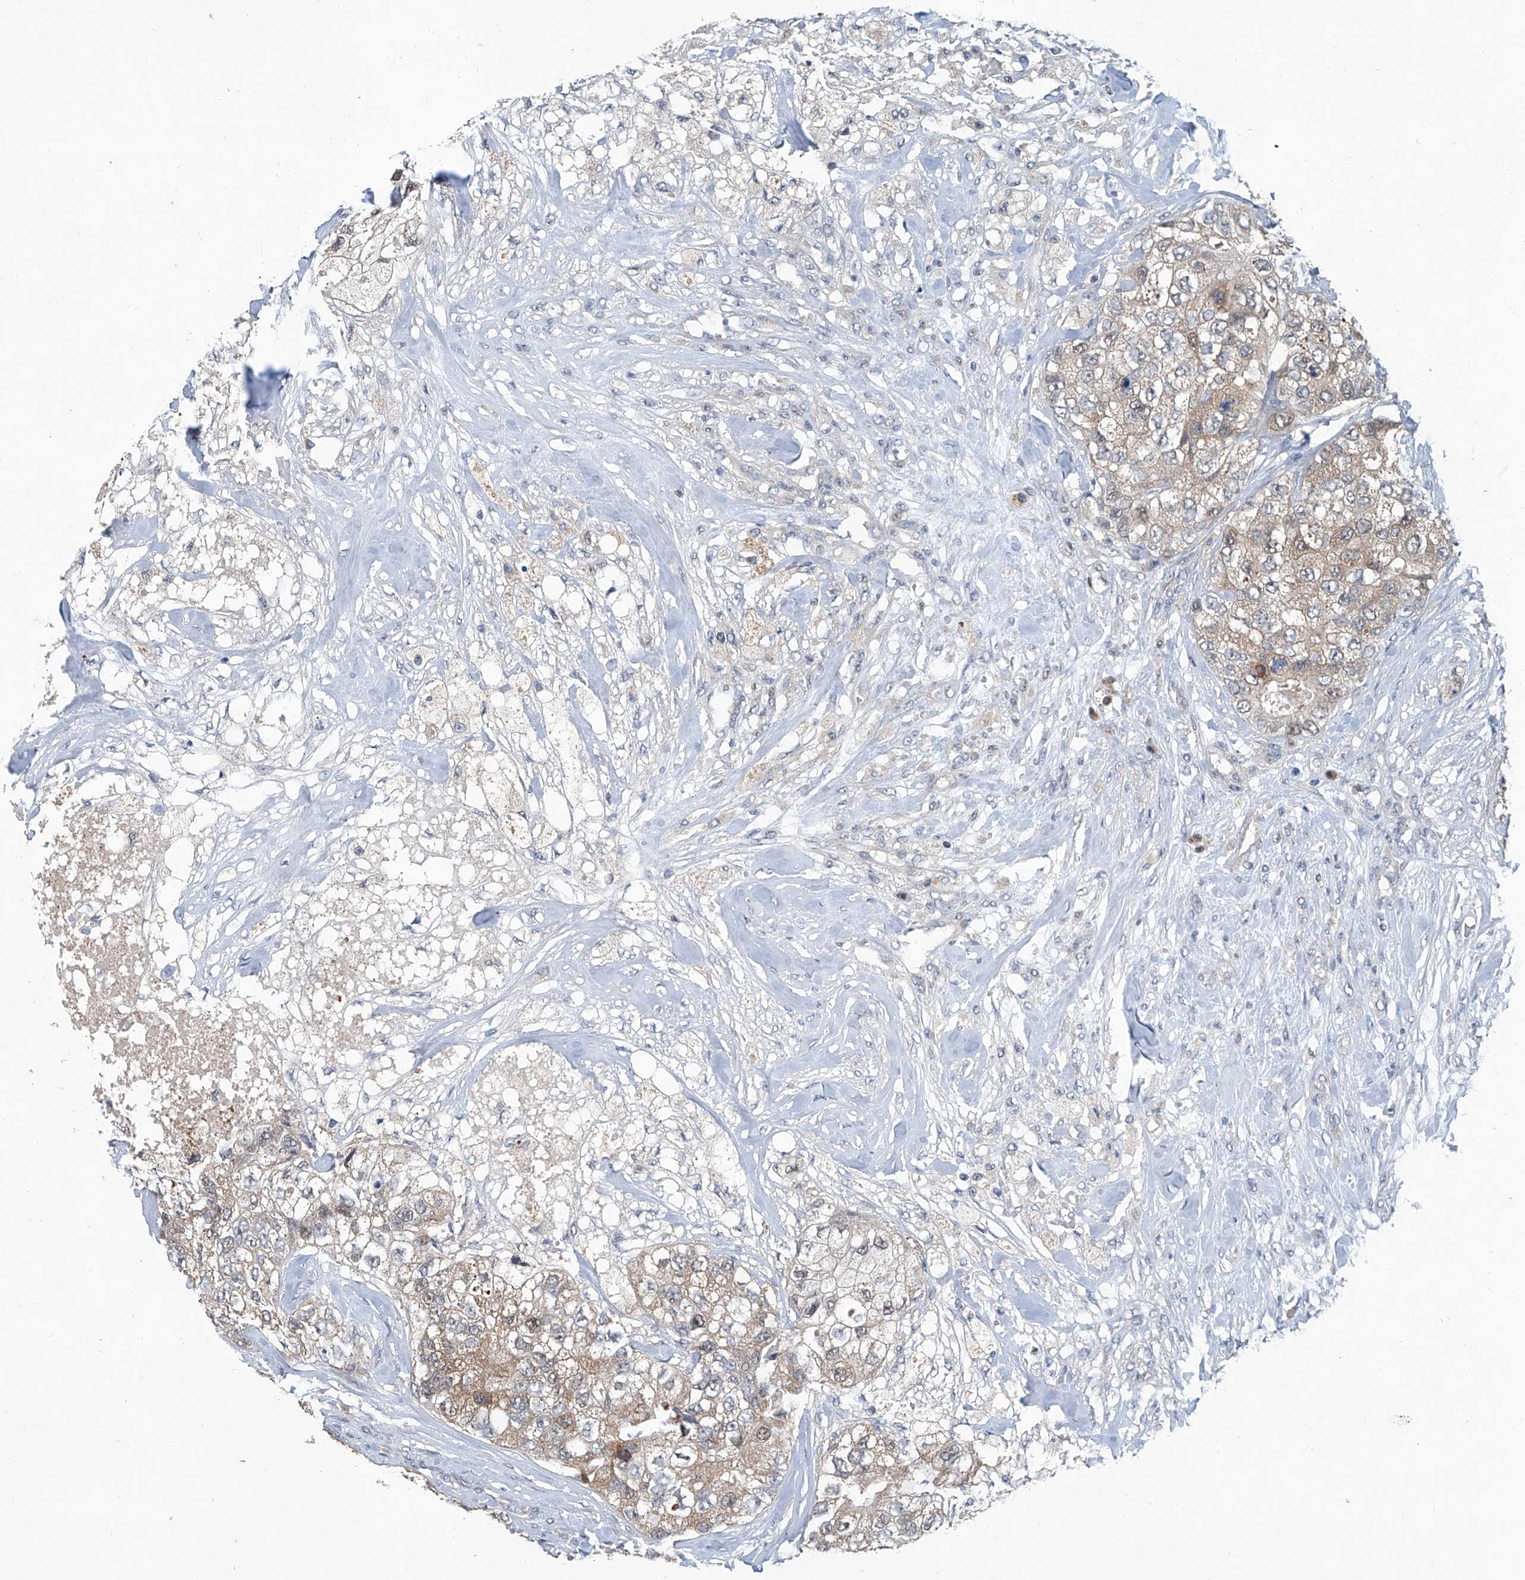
{"staining": {"intensity": "weak", "quantity": "<25%", "location": "cytoplasmic/membranous"}, "tissue": "breast cancer", "cell_type": "Tumor cells", "image_type": "cancer", "snomed": [{"axis": "morphology", "description": "Duct carcinoma"}, {"axis": "topography", "description": "Breast"}], "caption": "Immunohistochemical staining of human breast intraductal carcinoma demonstrates no significant staining in tumor cells.", "gene": "CLK1", "patient": {"sex": "female", "age": 62}}